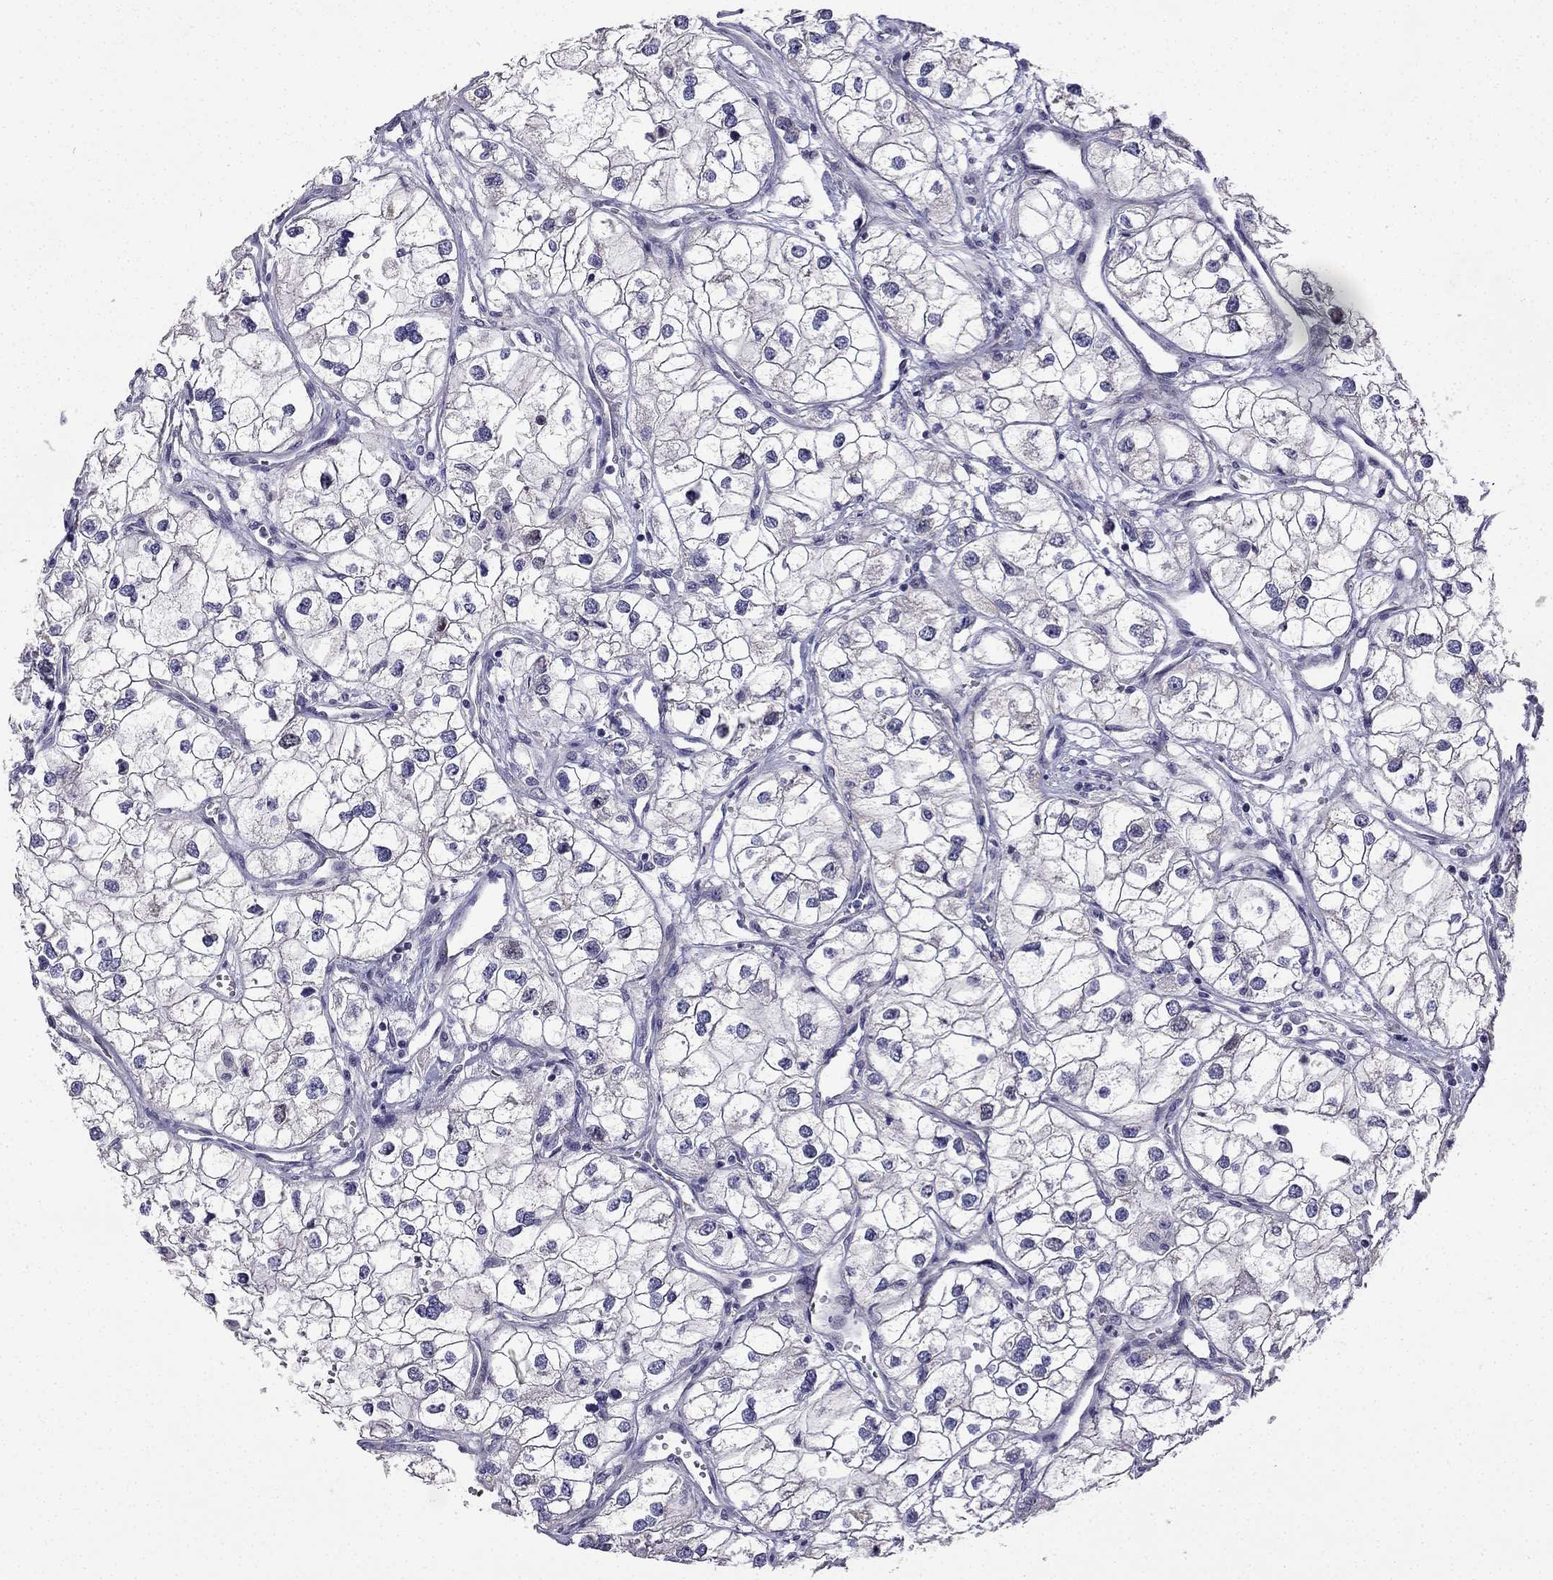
{"staining": {"intensity": "negative", "quantity": "none", "location": "none"}, "tissue": "renal cancer", "cell_type": "Tumor cells", "image_type": "cancer", "snomed": [{"axis": "morphology", "description": "Adenocarcinoma, NOS"}, {"axis": "topography", "description": "Kidney"}], "caption": "A photomicrograph of renal cancer stained for a protein shows no brown staining in tumor cells.", "gene": "UHRF1", "patient": {"sex": "male", "age": 59}}